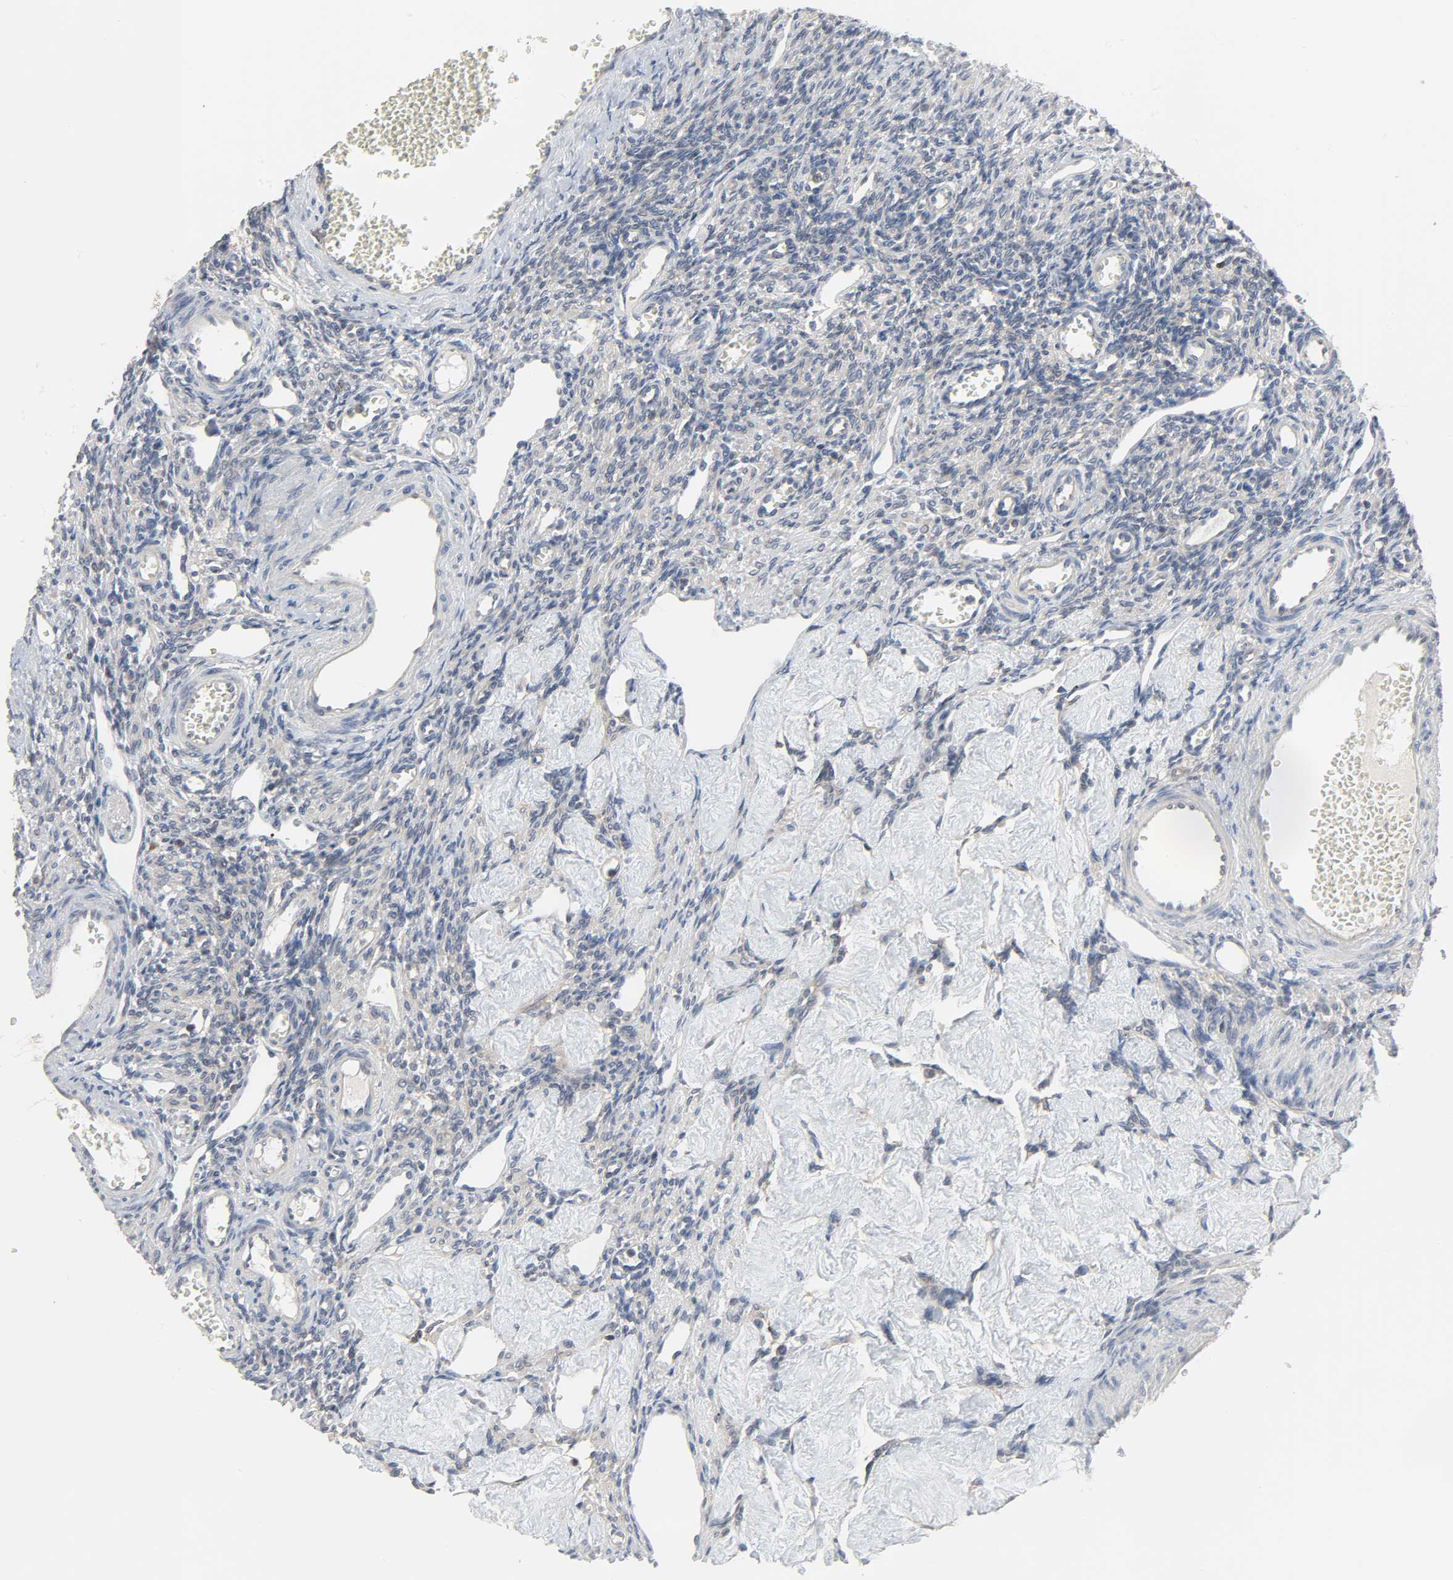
{"staining": {"intensity": "moderate", "quantity": "<25%", "location": "cytoplasmic/membranous"}, "tissue": "ovary", "cell_type": "Ovarian stroma cells", "image_type": "normal", "snomed": [{"axis": "morphology", "description": "Normal tissue, NOS"}, {"axis": "topography", "description": "Ovary"}], "caption": "Protein expression by IHC exhibits moderate cytoplasmic/membranous positivity in about <25% of ovarian stroma cells in benign ovary. The staining was performed using DAB (3,3'-diaminobenzidine) to visualize the protein expression in brown, while the nuclei were stained in blue with hematoxylin (Magnification: 20x).", "gene": "PLEKHA2", "patient": {"sex": "female", "age": 33}}